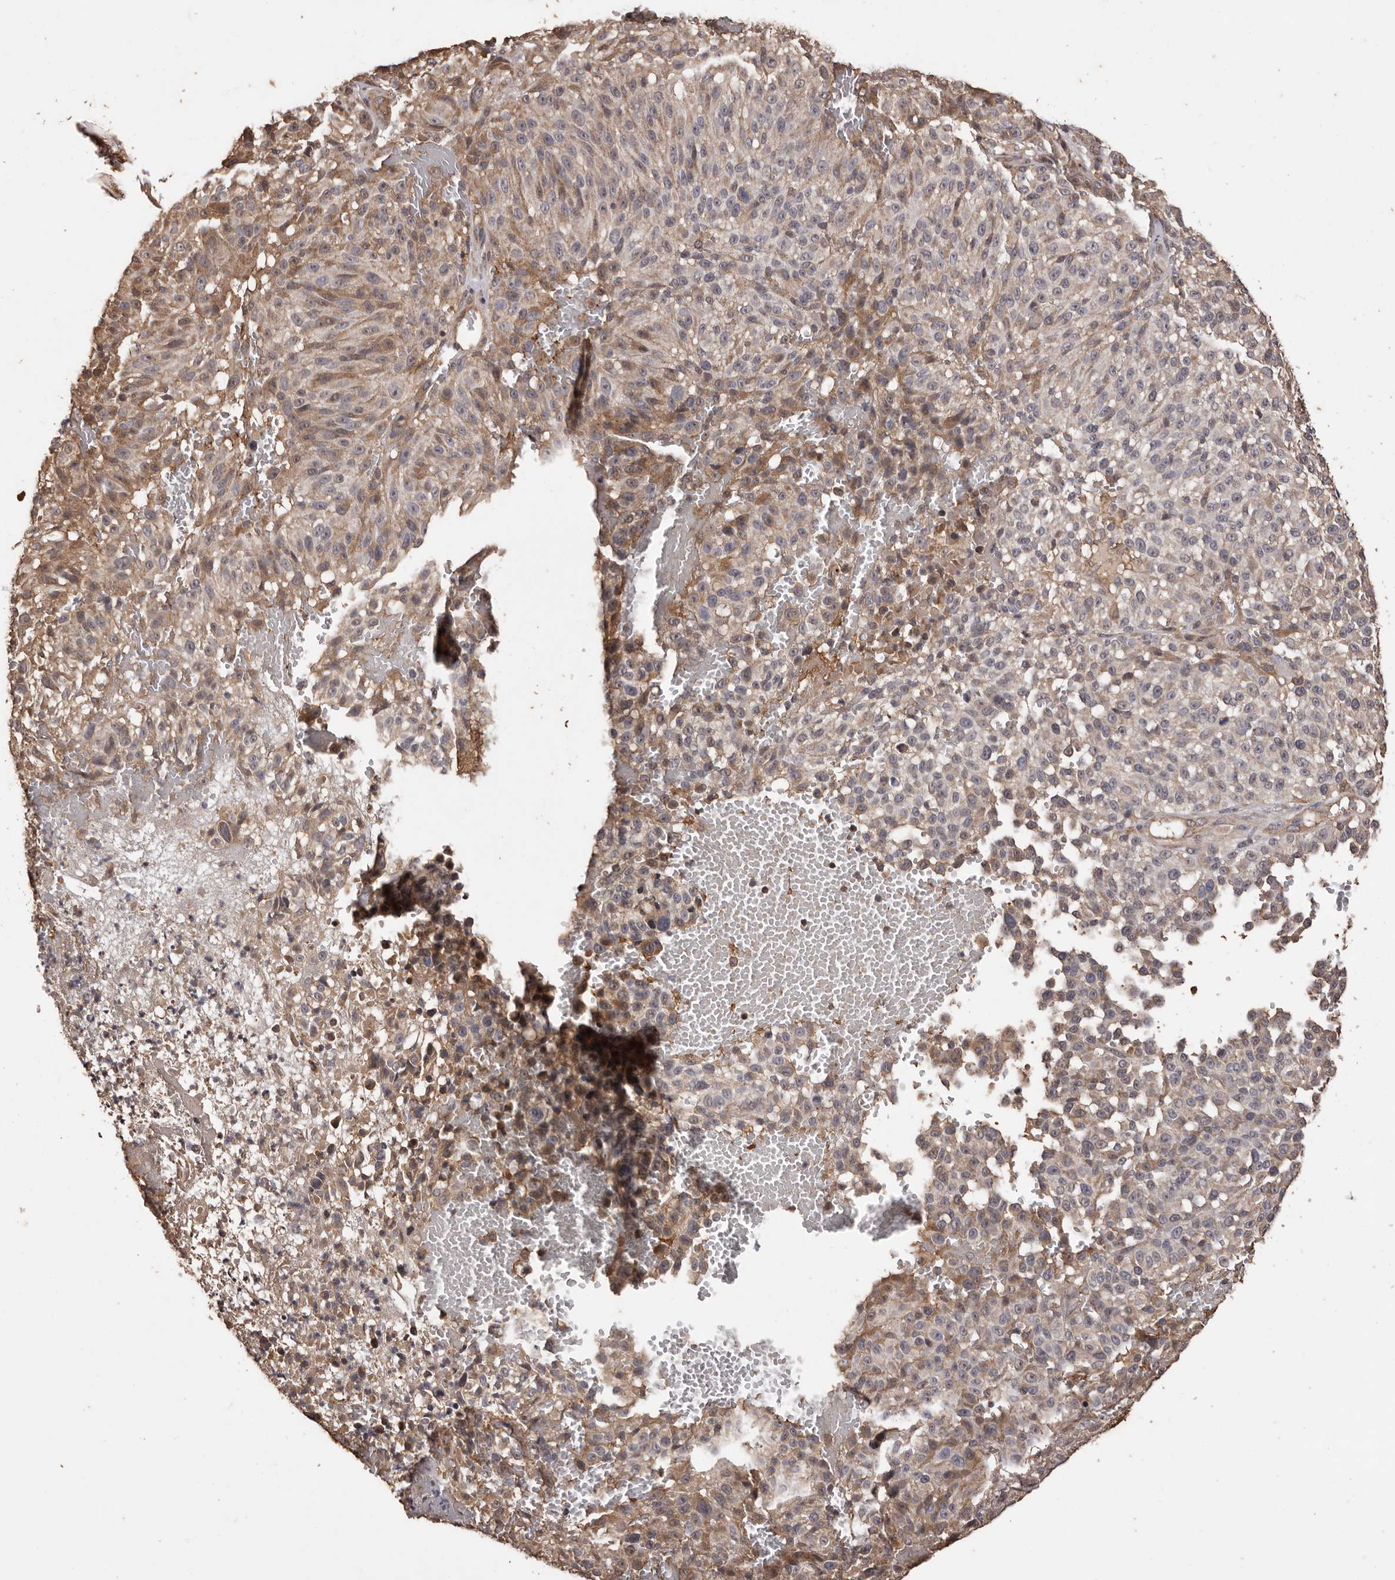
{"staining": {"intensity": "moderate", "quantity": "25%-75%", "location": "cytoplasmic/membranous"}, "tissue": "melanoma", "cell_type": "Tumor cells", "image_type": "cancer", "snomed": [{"axis": "morphology", "description": "Malignant melanoma, NOS"}, {"axis": "topography", "description": "Skin"}], "caption": "Protein staining demonstrates moderate cytoplasmic/membranous positivity in about 25%-75% of tumor cells in melanoma.", "gene": "NAV1", "patient": {"sex": "male", "age": 83}}